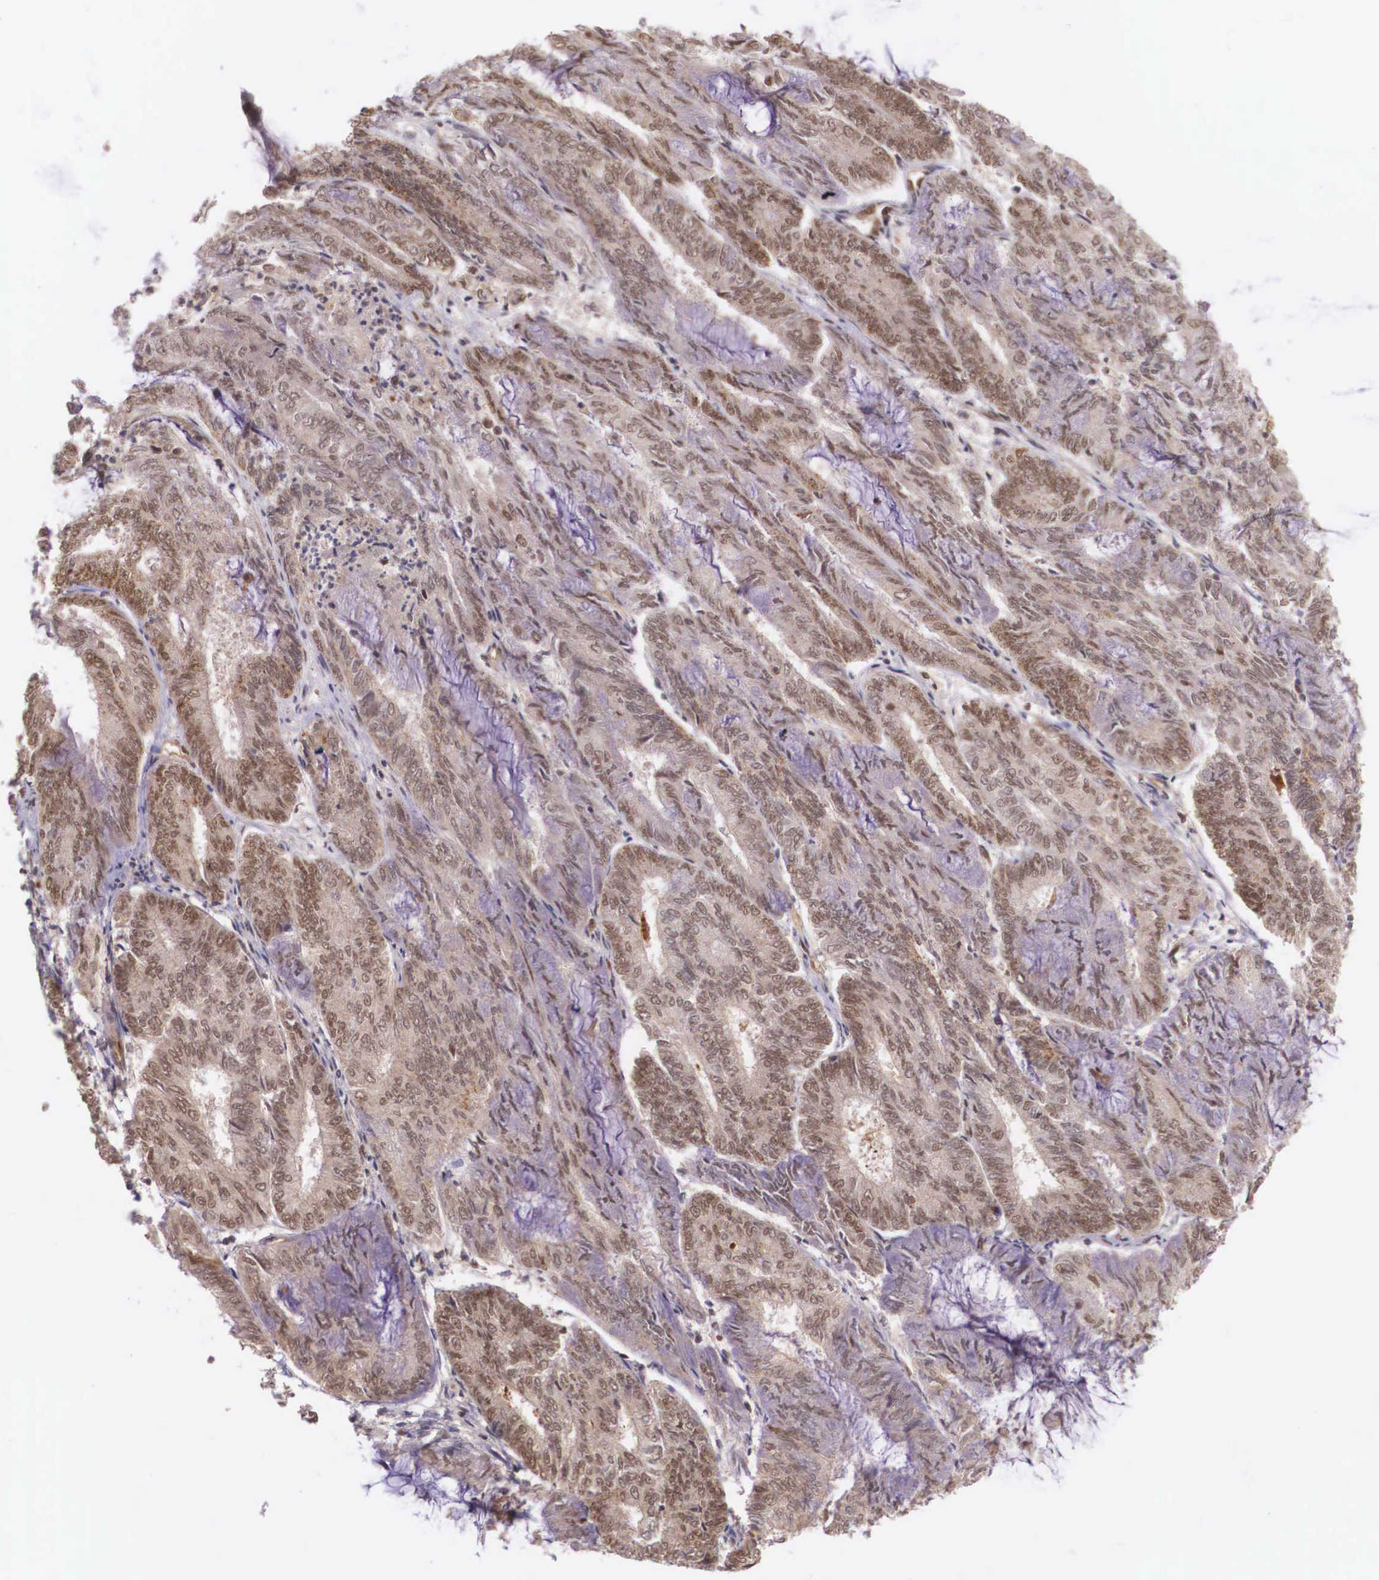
{"staining": {"intensity": "moderate", "quantity": ">75%", "location": "cytoplasmic/membranous"}, "tissue": "endometrial cancer", "cell_type": "Tumor cells", "image_type": "cancer", "snomed": [{"axis": "morphology", "description": "Adenocarcinoma, NOS"}, {"axis": "topography", "description": "Endometrium"}], "caption": "Adenocarcinoma (endometrial) stained with a protein marker exhibits moderate staining in tumor cells.", "gene": "VASH1", "patient": {"sex": "female", "age": 59}}